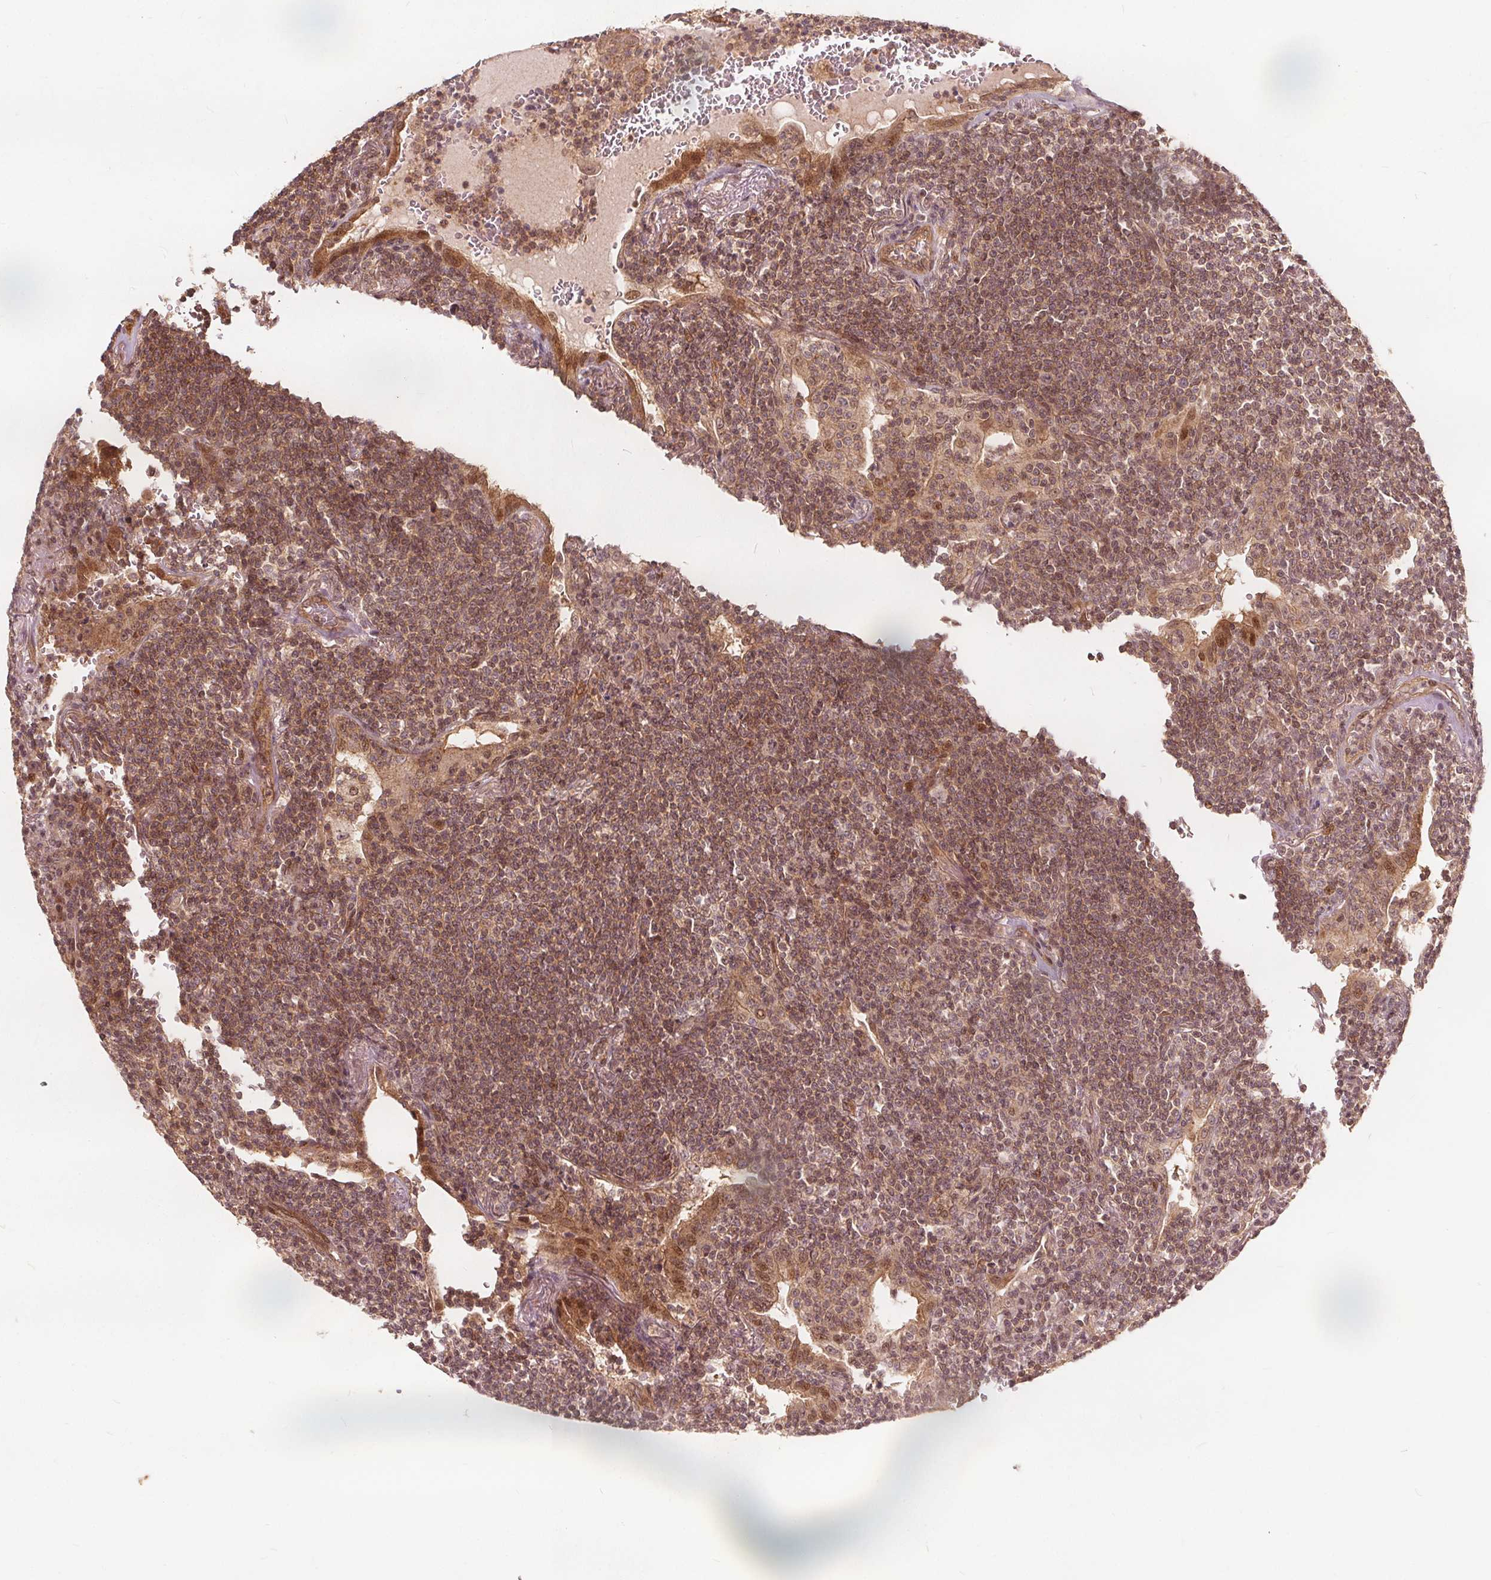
{"staining": {"intensity": "moderate", "quantity": ">75%", "location": "cytoplasmic/membranous,nuclear"}, "tissue": "lymphoma", "cell_type": "Tumor cells", "image_type": "cancer", "snomed": [{"axis": "morphology", "description": "Malignant lymphoma, non-Hodgkin's type, Low grade"}, {"axis": "topography", "description": "Lung"}], "caption": "Moderate cytoplasmic/membranous and nuclear protein expression is present in approximately >75% of tumor cells in lymphoma.", "gene": "PPP1CB", "patient": {"sex": "female", "age": 71}}